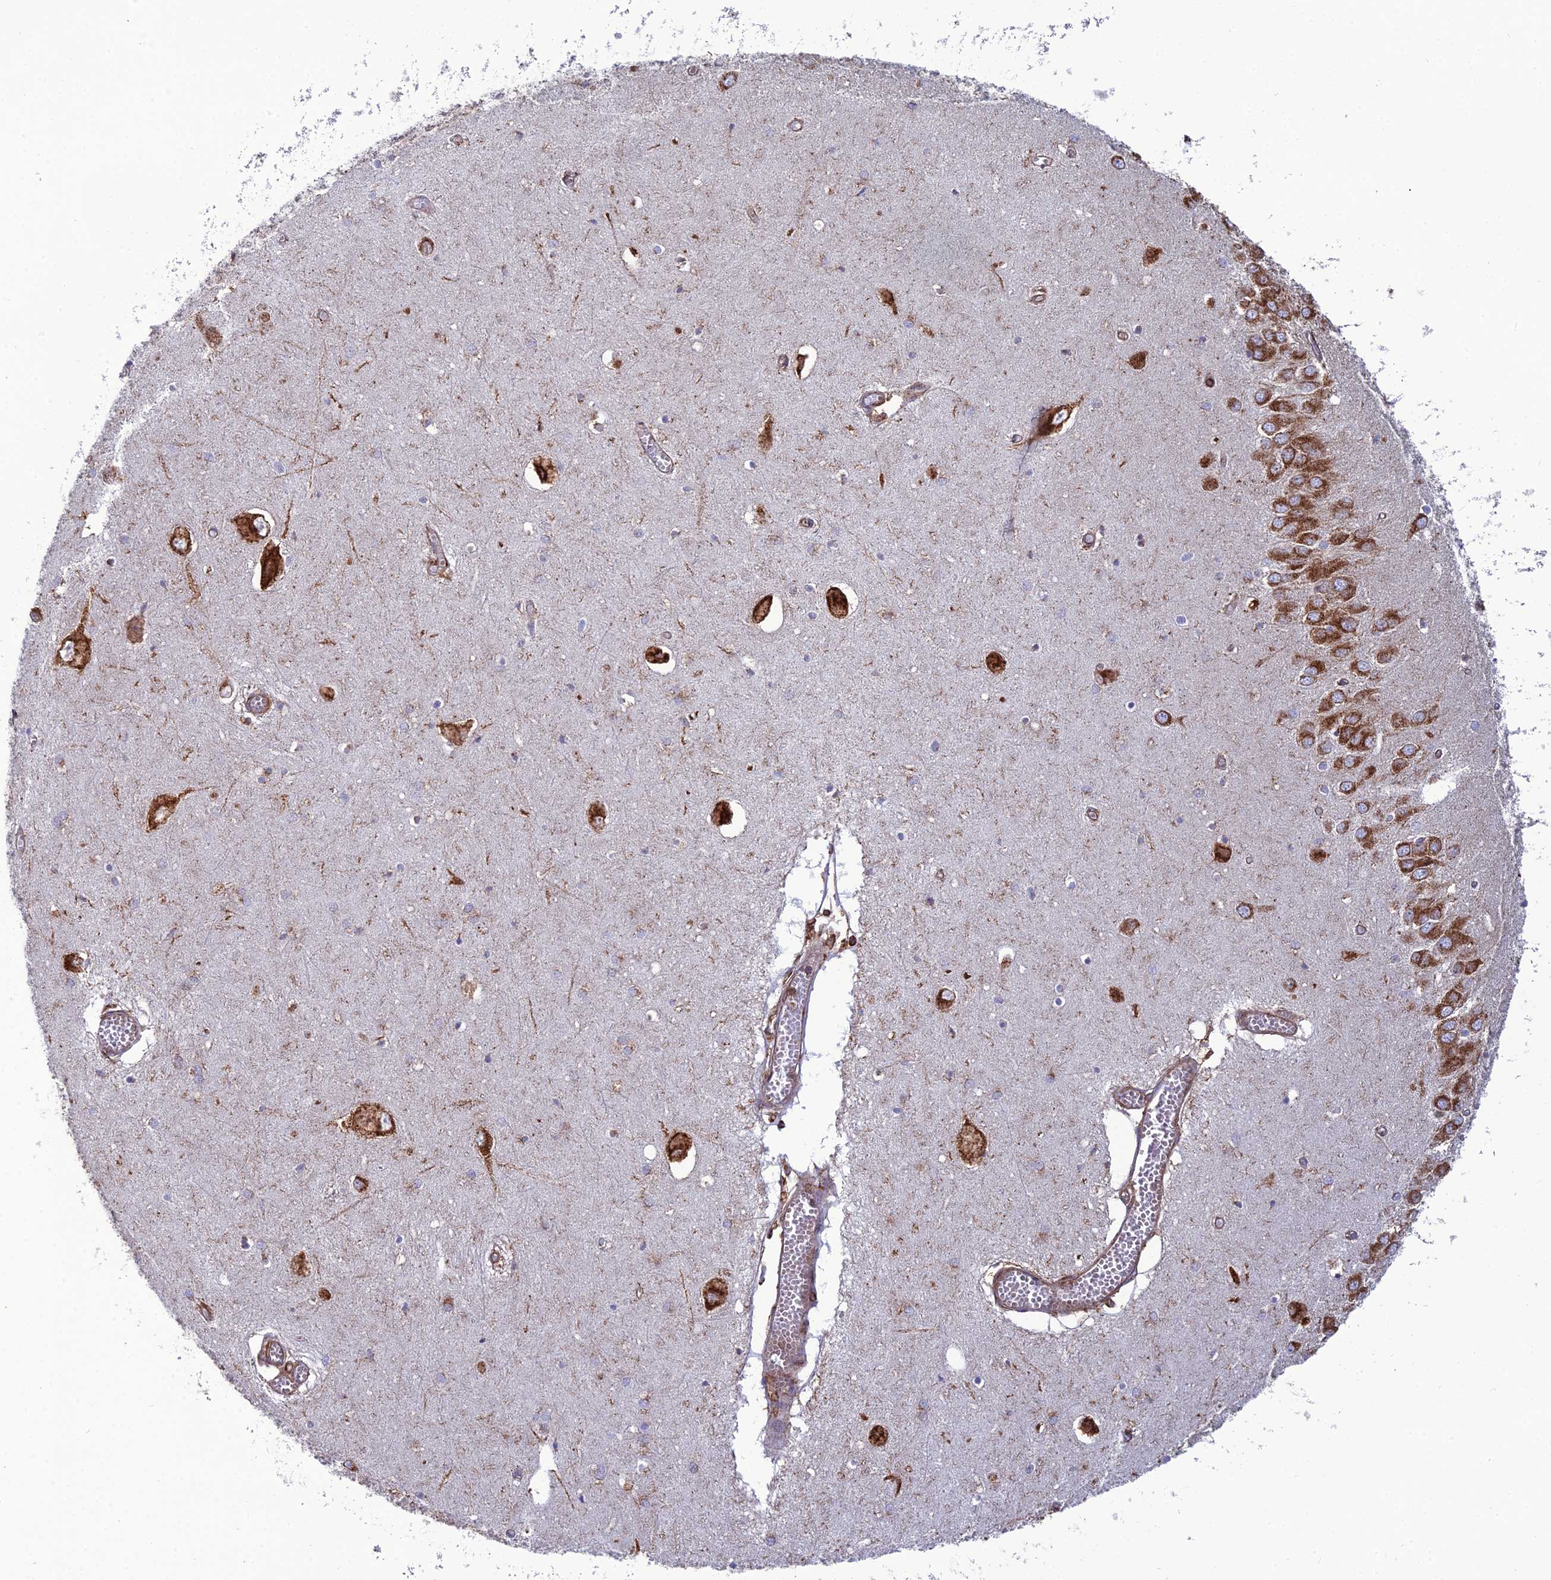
{"staining": {"intensity": "negative", "quantity": "none", "location": "none"}, "tissue": "hippocampus", "cell_type": "Glial cells", "image_type": "normal", "snomed": [{"axis": "morphology", "description": "Normal tissue, NOS"}, {"axis": "topography", "description": "Hippocampus"}], "caption": "An immunohistochemistry histopathology image of normal hippocampus is shown. There is no staining in glial cells of hippocampus.", "gene": "LNPEP", "patient": {"sex": "male", "age": 70}}